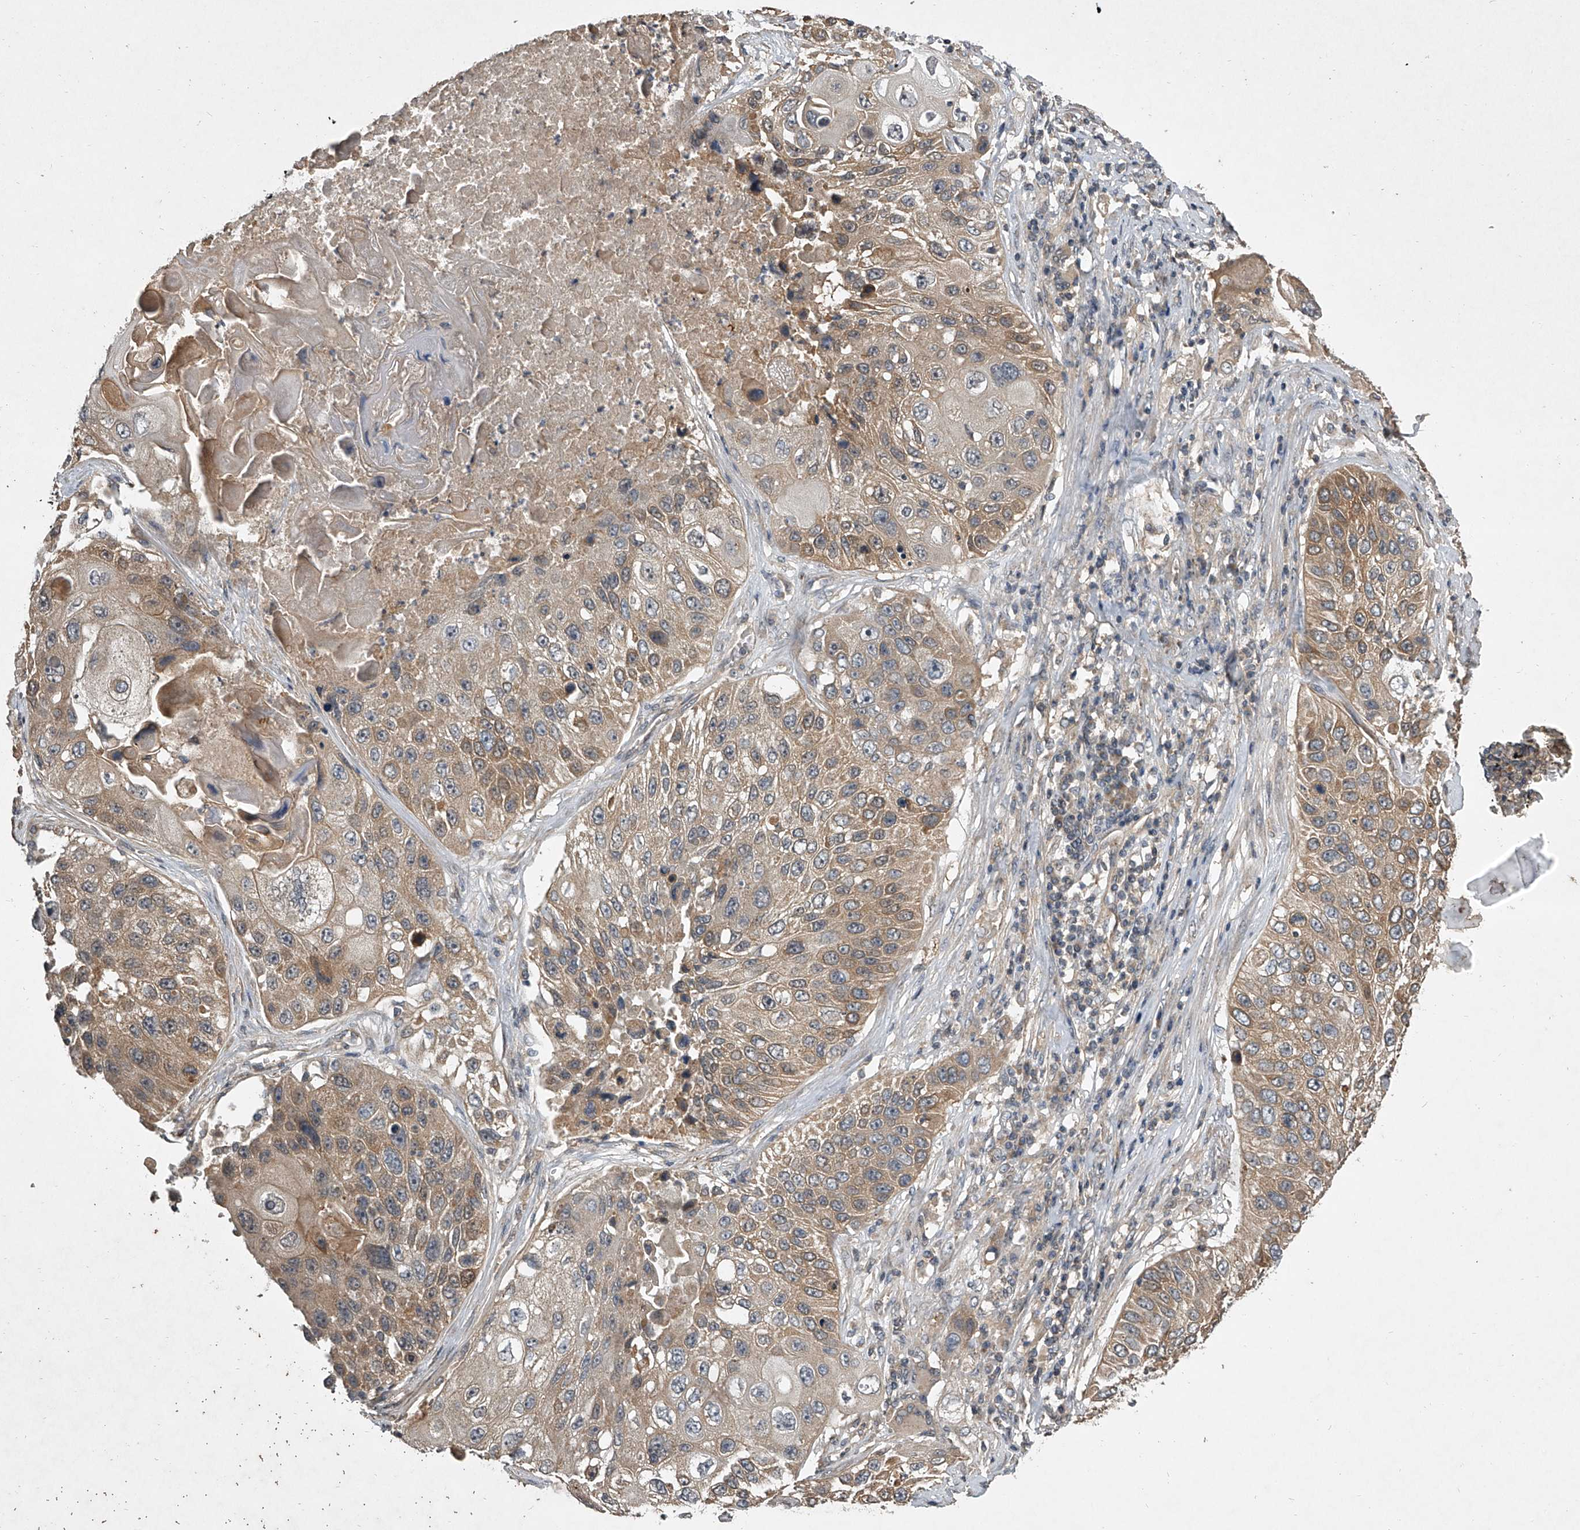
{"staining": {"intensity": "moderate", "quantity": ">75%", "location": "cytoplasmic/membranous"}, "tissue": "lung cancer", "cell_type": "Tumor cells", "image_type": "cancer", "snomed": [{"axis": "morphology", "description": "Squamous cell carcinoma, NOS"}, {"axis": "topography", "description": "Lung"}], "caption": "Immunohistochemistry histopathology image of human lung cancer (squamous cell carcinoma) stained for a protein (brown), which displays medium levels of moderate cytoplasmic/membranous positivity in about >75% of tumor cells.", "gene": "NFS1", "patient": {"sex": "male", "age": 61}}